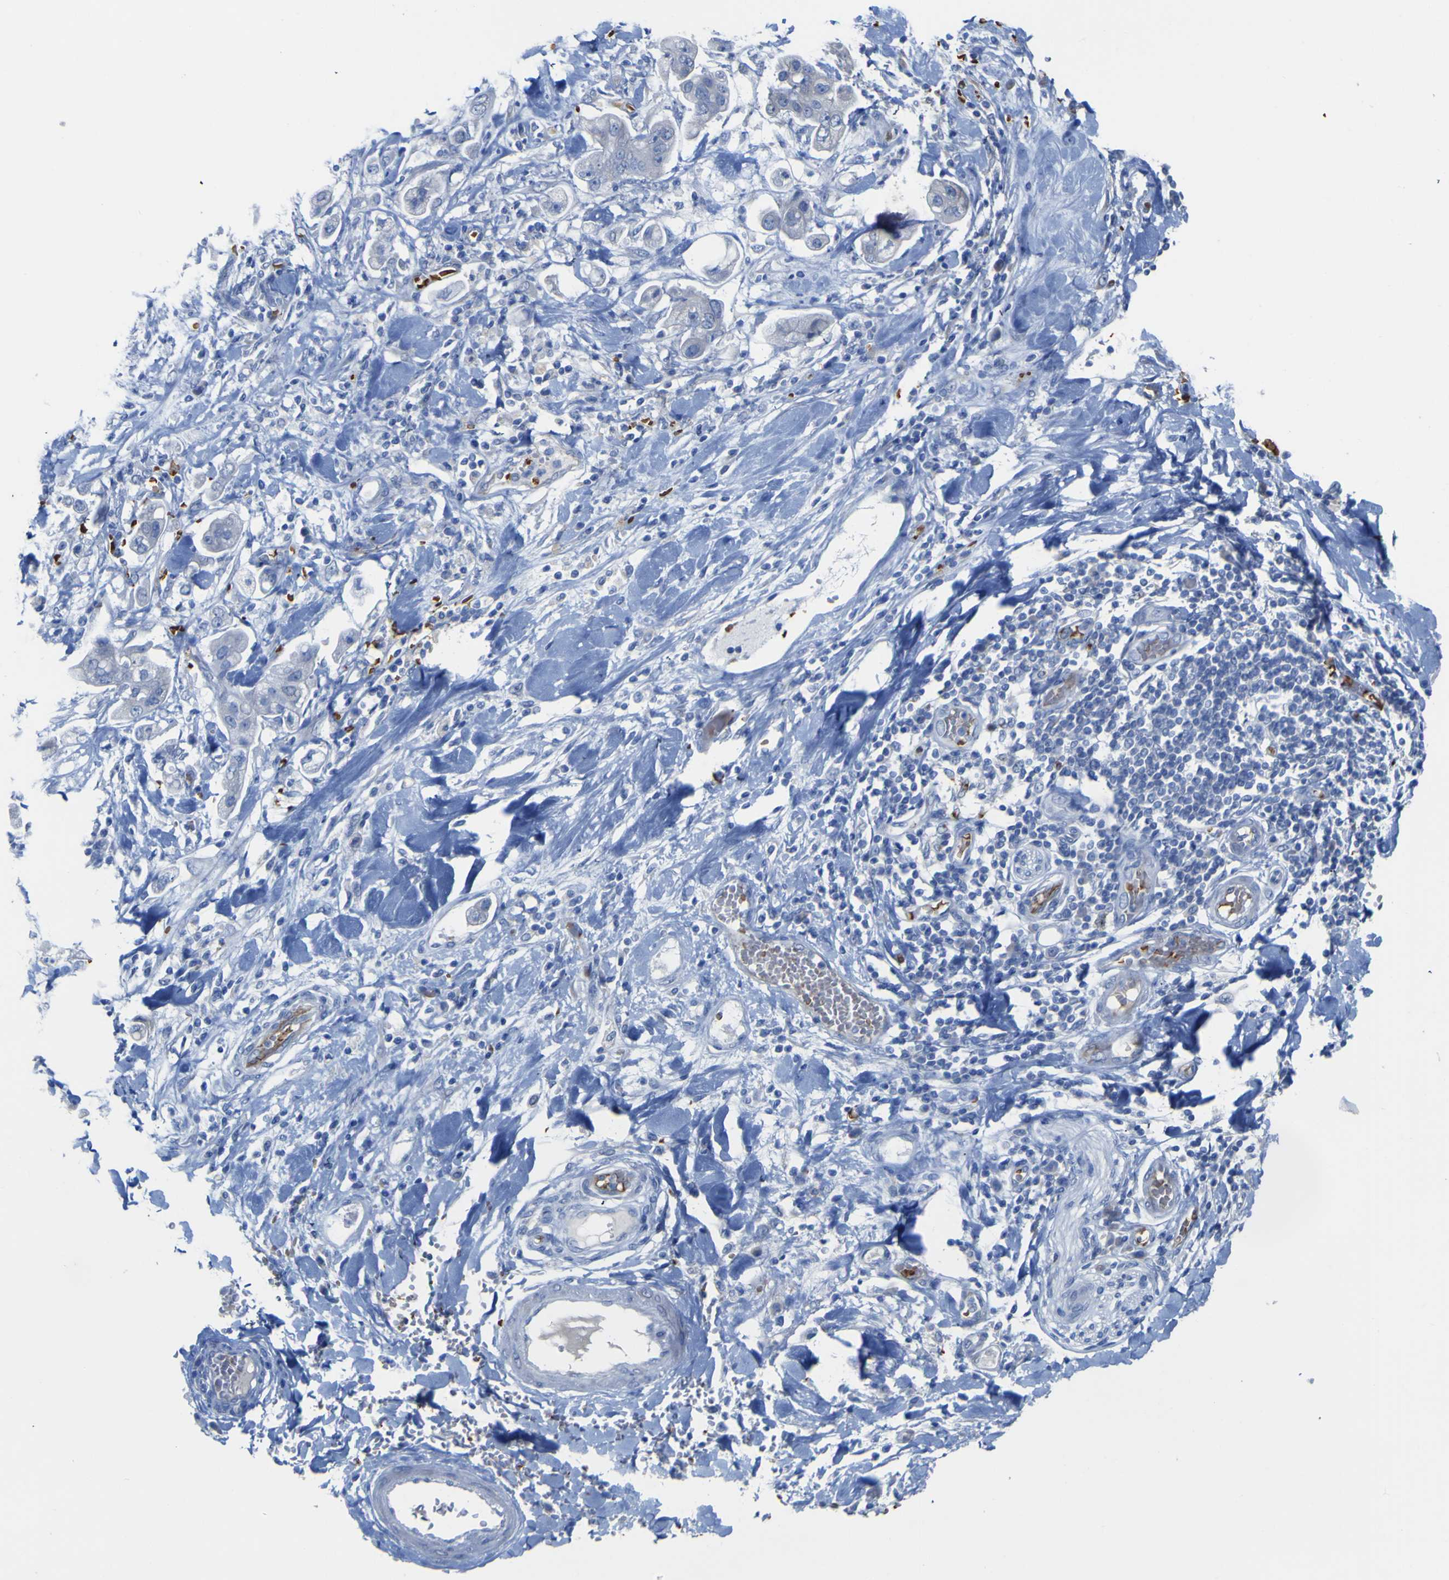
{"staining": {"intensity": "negative", "quantity": "none", "location": "none"}, "tissue": "stomach cancer", "cell_type": "Tumor cells", "image_type": "cancer", "snomed": [{"axis": "morphology", "description": "Adenocarcinoma, NOS"}, {"axis": "topography", "description": "Stomach"}], "caption": "High magnification brightfield microscopy of stomach cancer (adenocarcinoma) stained with DAB (brown) and counterstained with hematoxylin (blue): tumor cells show no significant positivity. (Brightfield microscopy of DAB (3,3'-diaminobenzidine) IHC at high magnification).", "gene": "GCM1", "patient": {"sex": "male", "age": 62}}